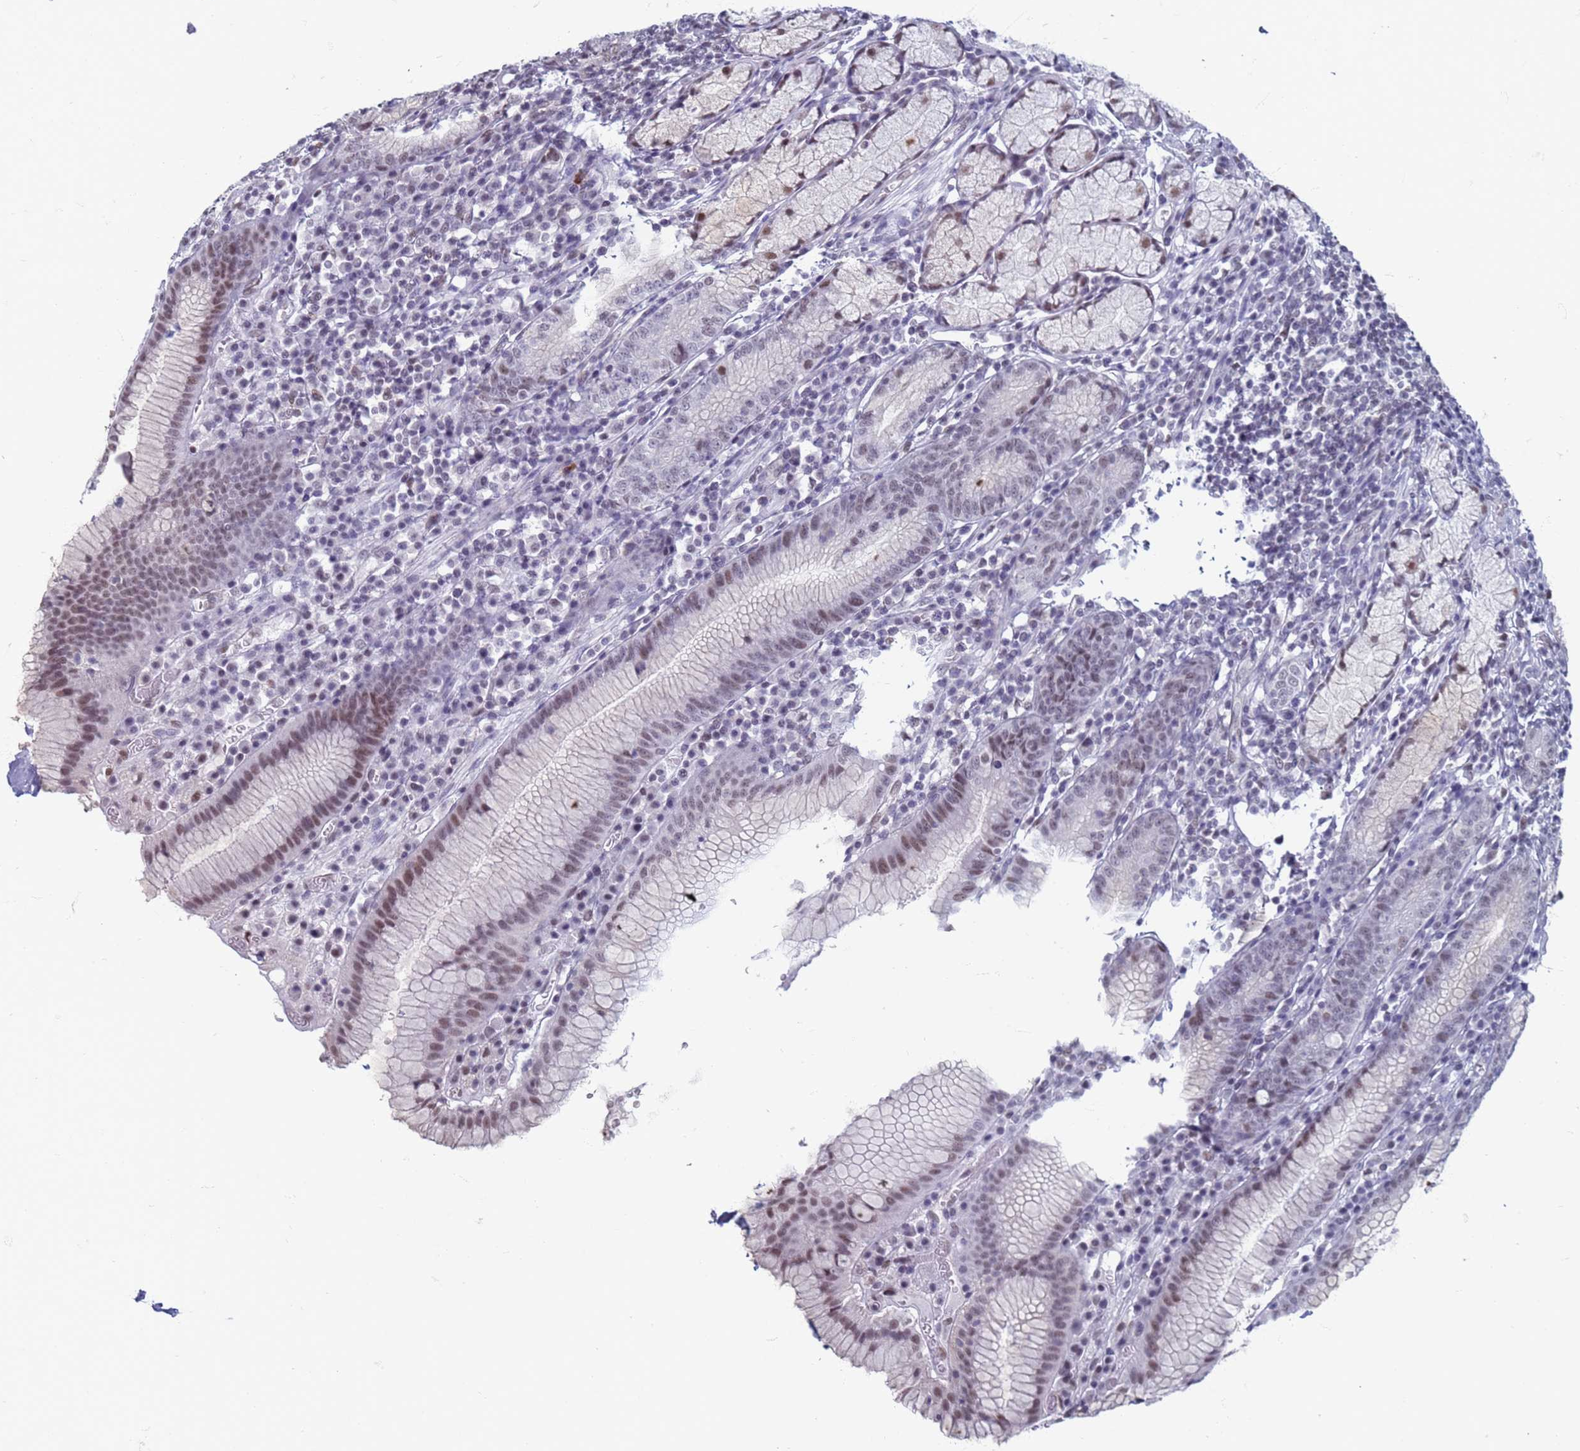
{"staining": {"intensity": "weak", "quantity": "25%-75%", "location": "nuclear"}, "tissue": "stomach", "cell_type": "Glandular cells", "image_type": "normal", "snomed": [{"axis": "morphology", "description": "Normal tissue, NOS"}, {"axis": "topography", "description": "Stomach"}], "caption": "Immunohistochemical staining of benign stomach shows weak nuclear protein staining in about 25%-75% of glandular cells. The staining was performed using DAB (3,3'-diaminobenzidine), with brown indicating positive protein expression. Nuclei are stained blue with hematoxylin.", "gene": "SAE1", "patient": {"sex": "male", "age": 55}}